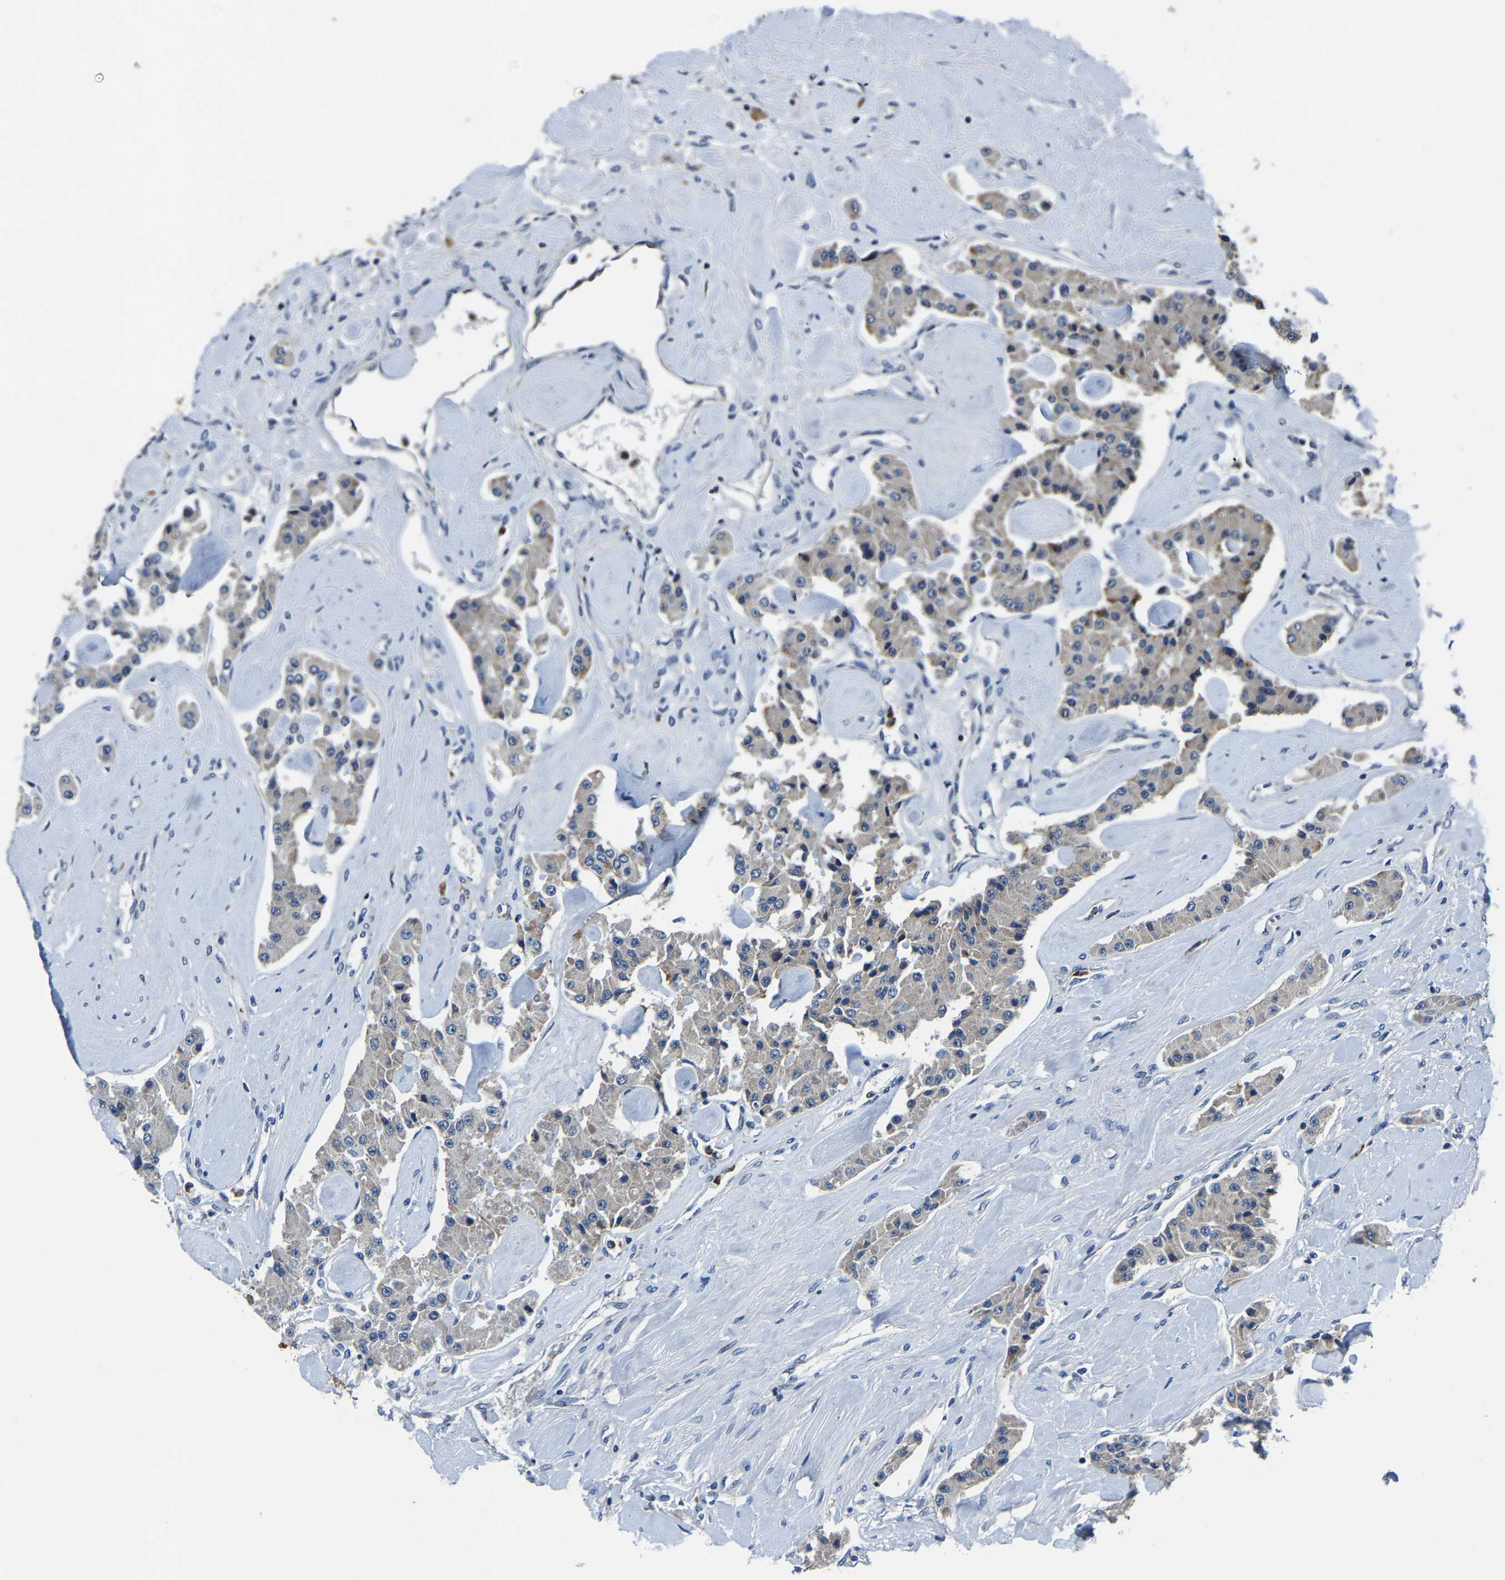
{"staining": {"intensity": "negative", "quantity": "none", "location": "none"}, "tissue": "carcinoid", "cell_type": "Tumor cells", "image_type": "cancer", "snomed": [{"axis": "morphology", "description": "Carcinoid, malignant, NOS"}, {"axis": "topography", "description": "Pancreas"}], "caption": "Photomicrograph shows no protein staining in tumor cells of carcinoid (malignant) tissue.", "gene": "PCNX2", "patient": {"sex": "male", "age": 41}}